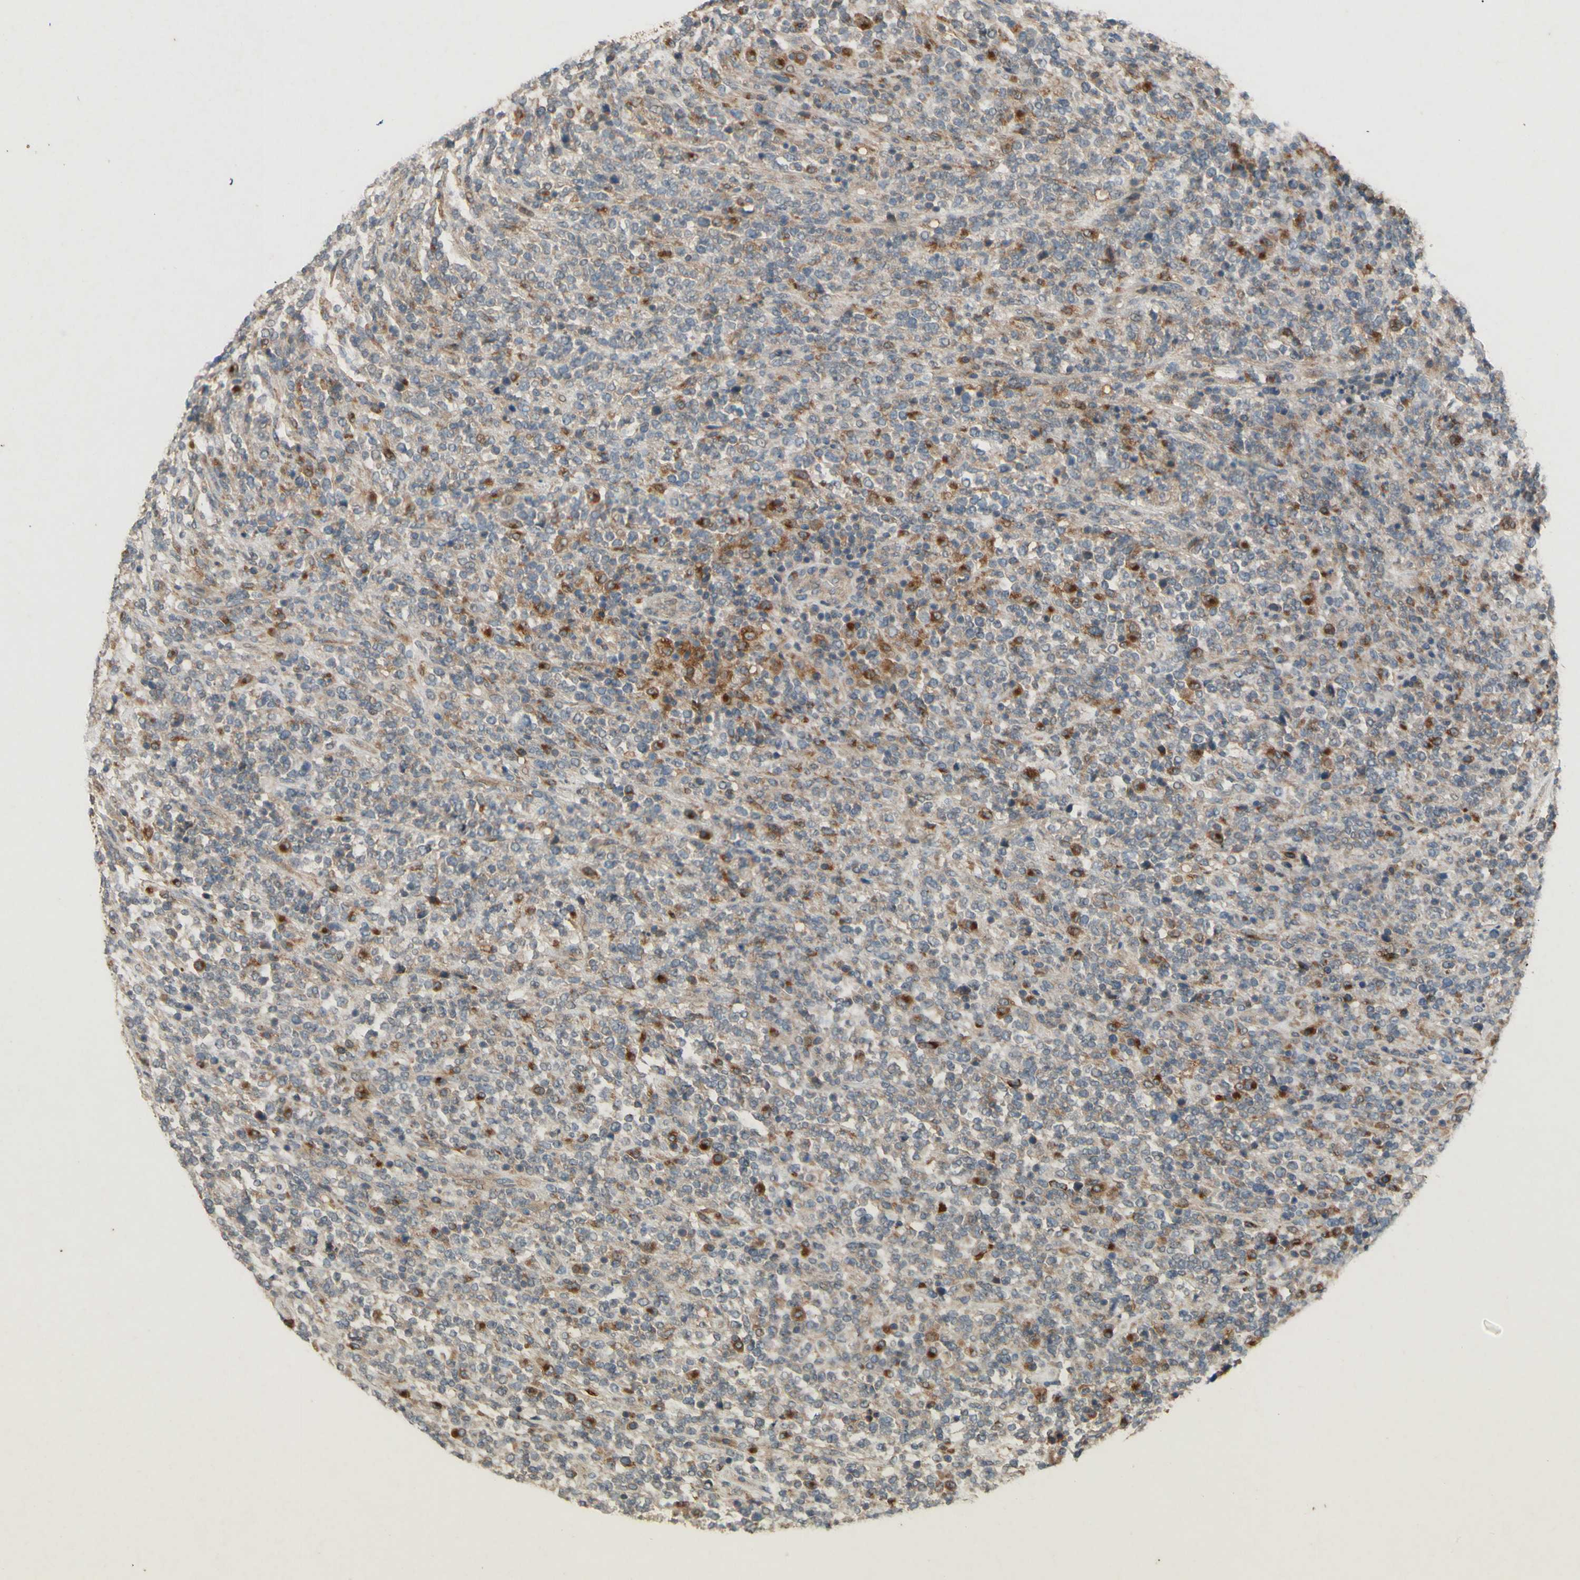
{"staining": {"intensity": "weak", "quantity": "25%-75%", "location": "cytoplasmic/membranous"}, "tissue": "lymphoma", "cell_type": "Tumor cells", "image_type": "cancer", "snomed": [{"axis": "morphology", "description": "Malignant lymphoma, non-Hodgkin's type, High grade"}, {"axis": "topography", "description": "Soft tissue"}], "caption": "A low amount of weak cytoplasmic/membranous expression is identified in approximately 25%-75% of tumor cells in lymphoma tissue.", "gene": "ATP6V1F", "patient": {"sex": "male", "age": 18}}